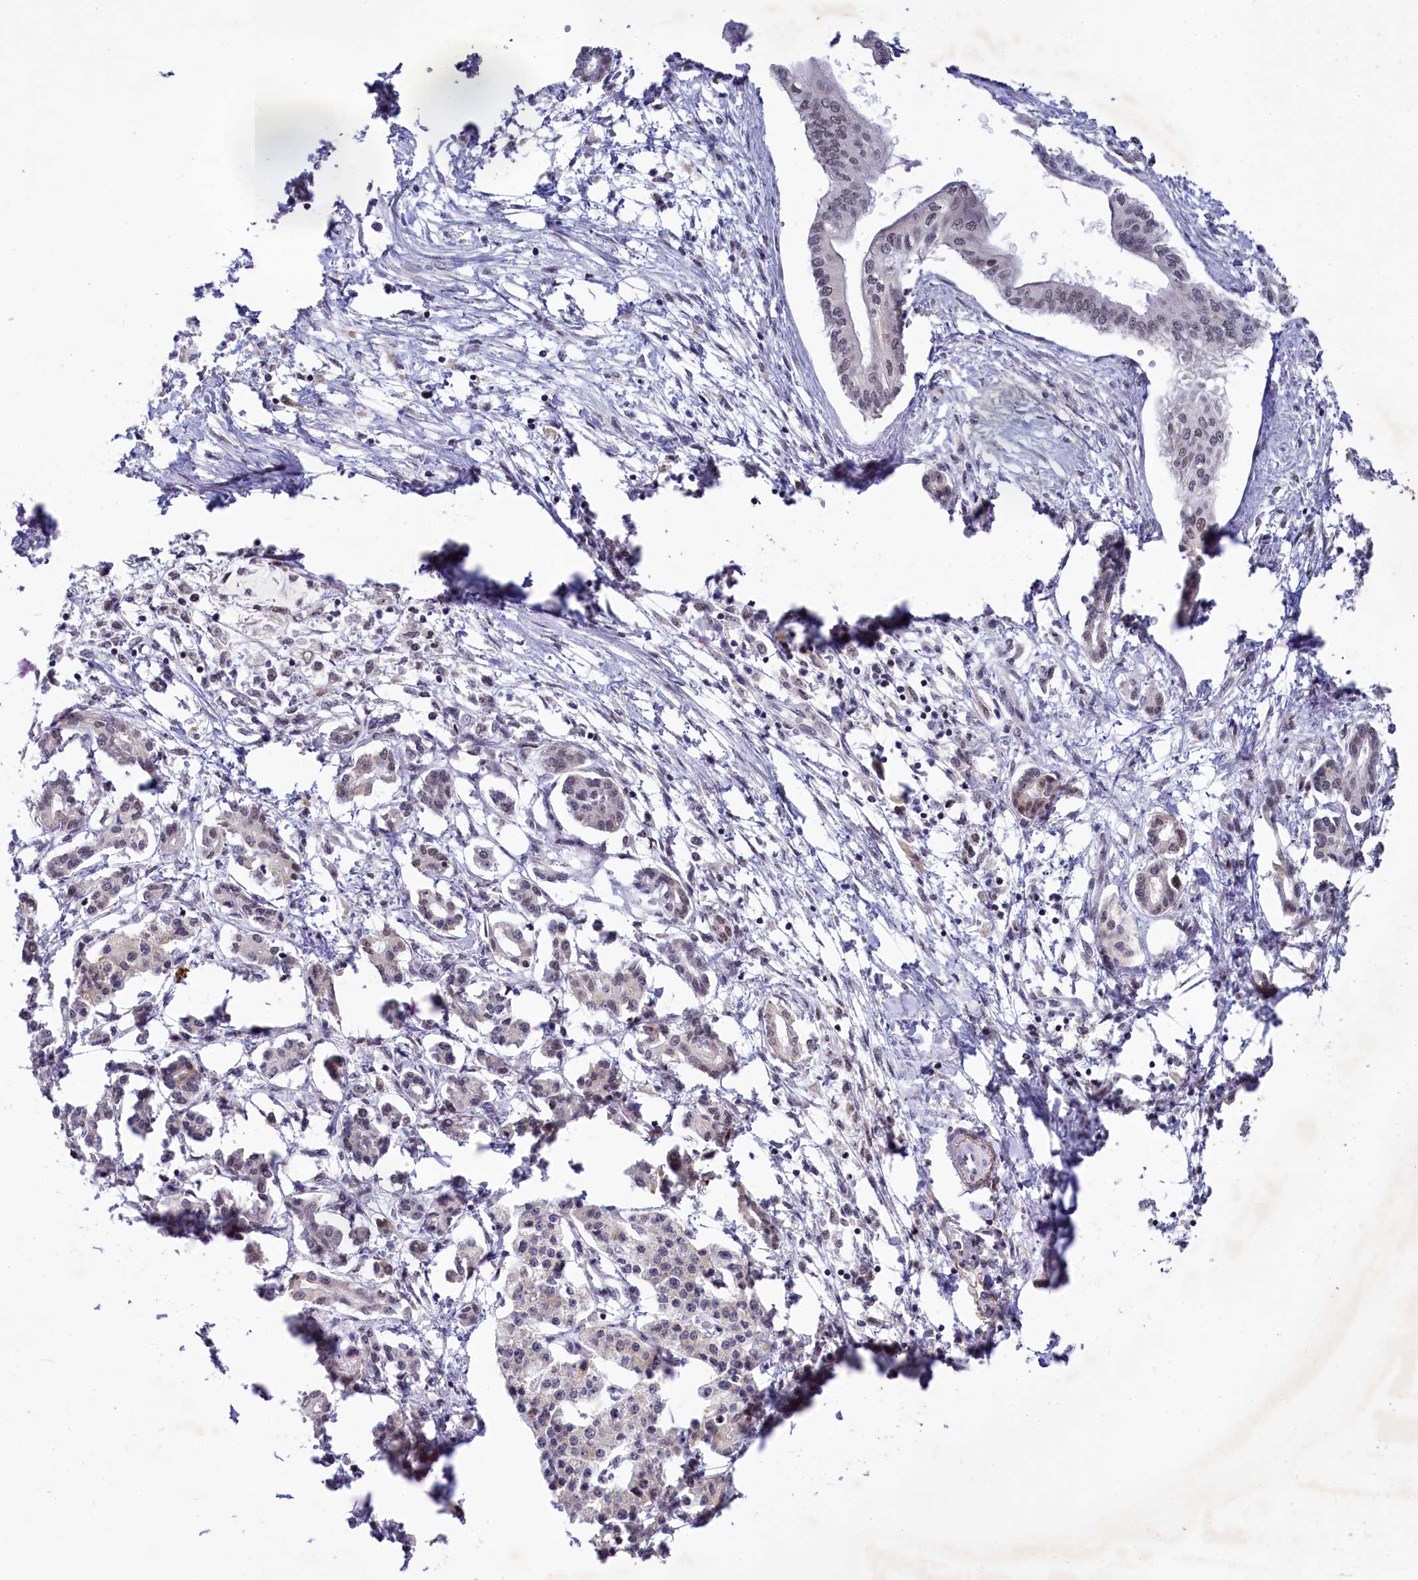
{"staining": {"intensity": "negative", "quantity": "none", "location": "none"}, "tissue": "pancreatic cancer", "cell_type": "Tumor cells", "image_type": "cancer", "snomed": [{"axis": "morphology", "description": "Adenocarcinoma, NOS"}, {"axis": "topography", "description": "Pancreas"}], "caption": "This is a photomicrograph of immunohistochemistry (IHC) staining of adenocarcinoma (pancreatic), which shows no positivity in tumor cells. (DAB immunohistochemistry visualized using brightfield microscopy, high magnification).", "gene": "PPHLN1", "patient": {"sex": "female", "age": 50}}